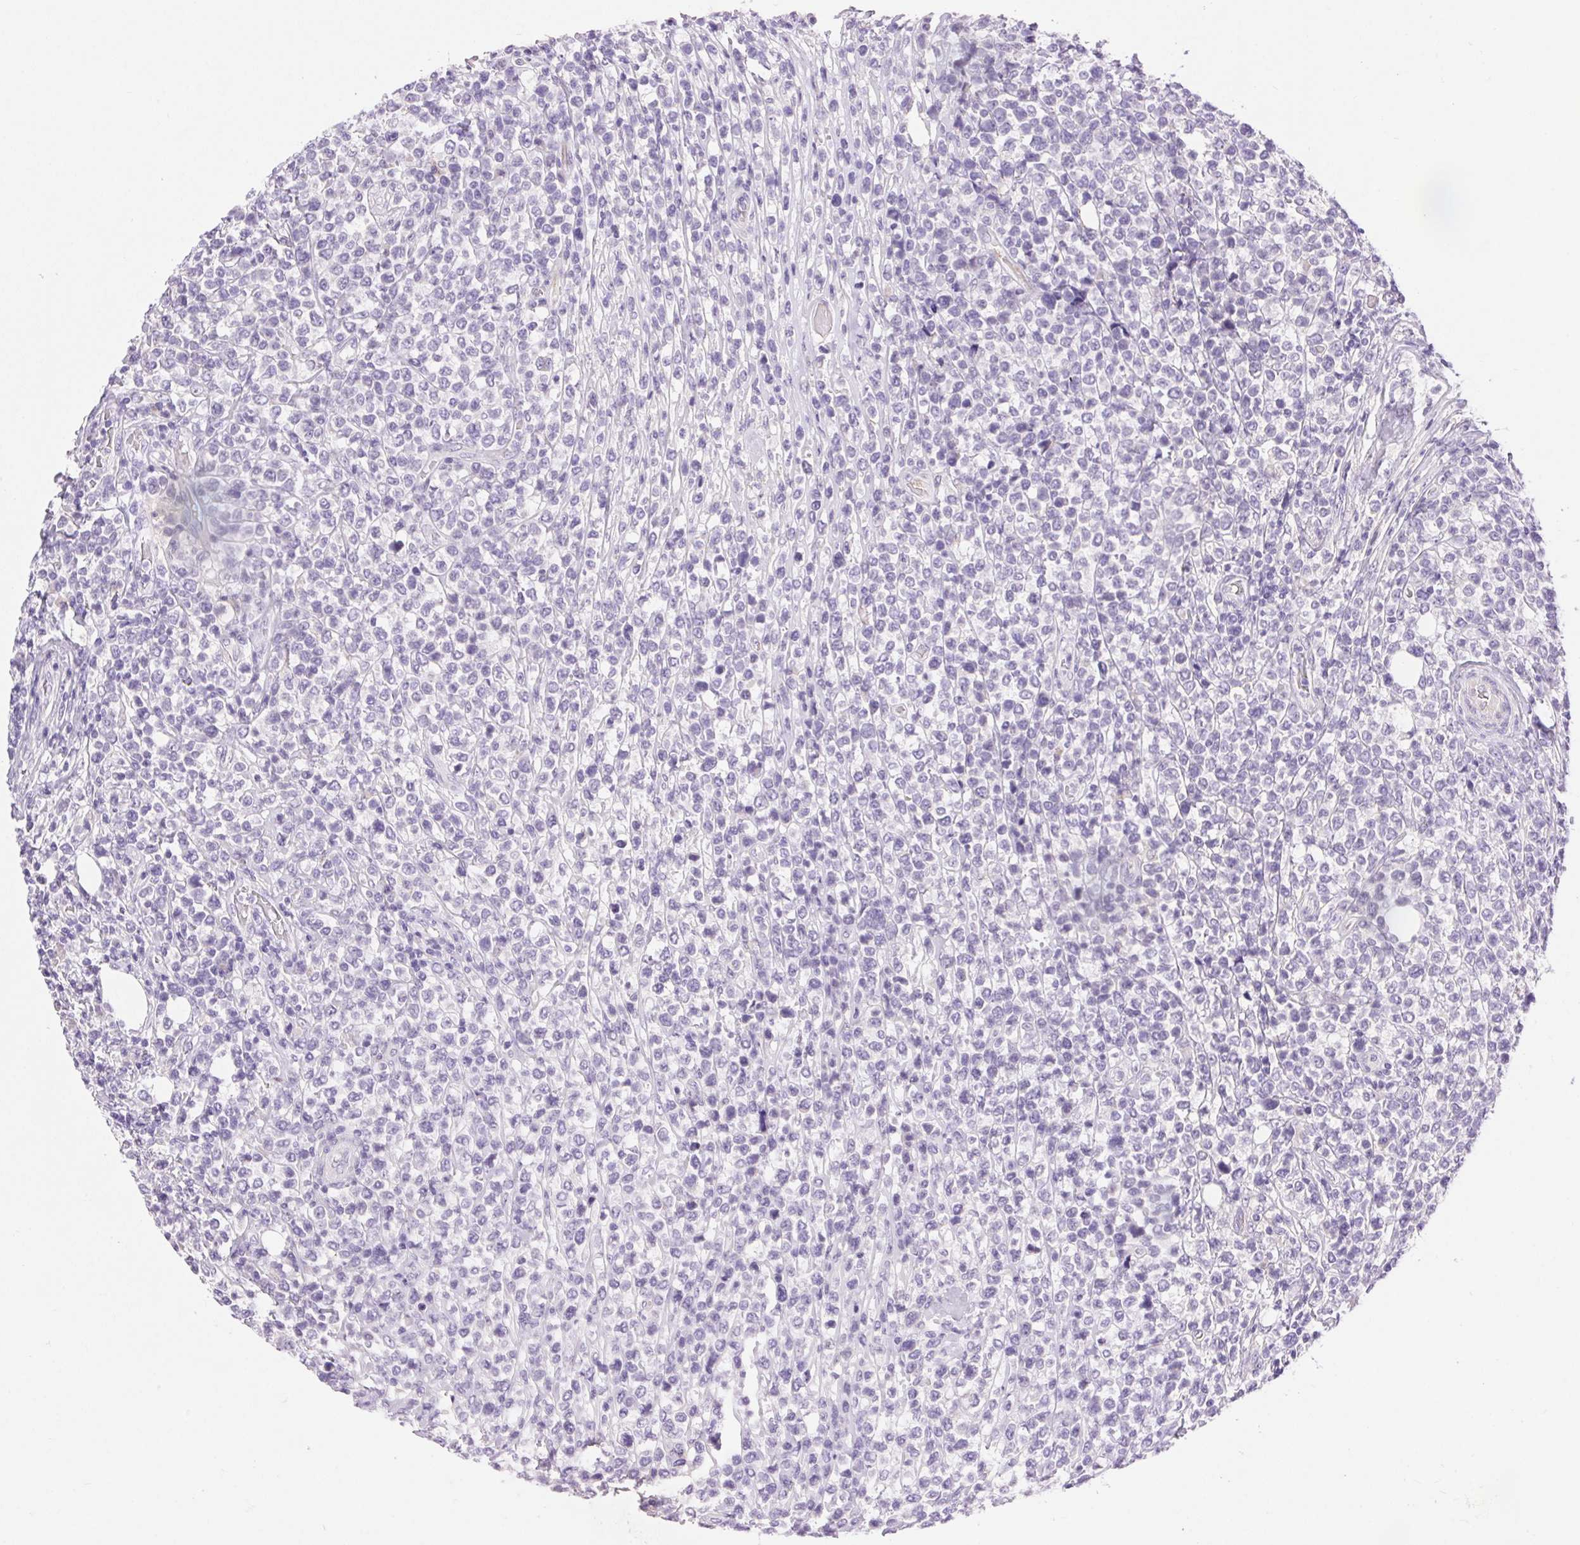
{"staining": {"intensity": "negative", "quantity": "none", "location": "none"}, "tissue": "lymphoma", "cell_type": "Tumor cells", "image_type": "cancer", "snomed": [{"axis": "morphology", "description": "Malignant lymphoma, non-Hodgkin's type, High grade"}, {"axis": "topography", "description": "Soft tissue"}], "caption": "Immunohistochemistry micrograph of neoplastic tissue: high-grade malignant lymphoma, non-Hodgkin's type stained with DAB demonstrates no significant protein staining in tumor cells.", "gene": "ARHGAP11B", "patient": {"sex": "female", "age": 56}}